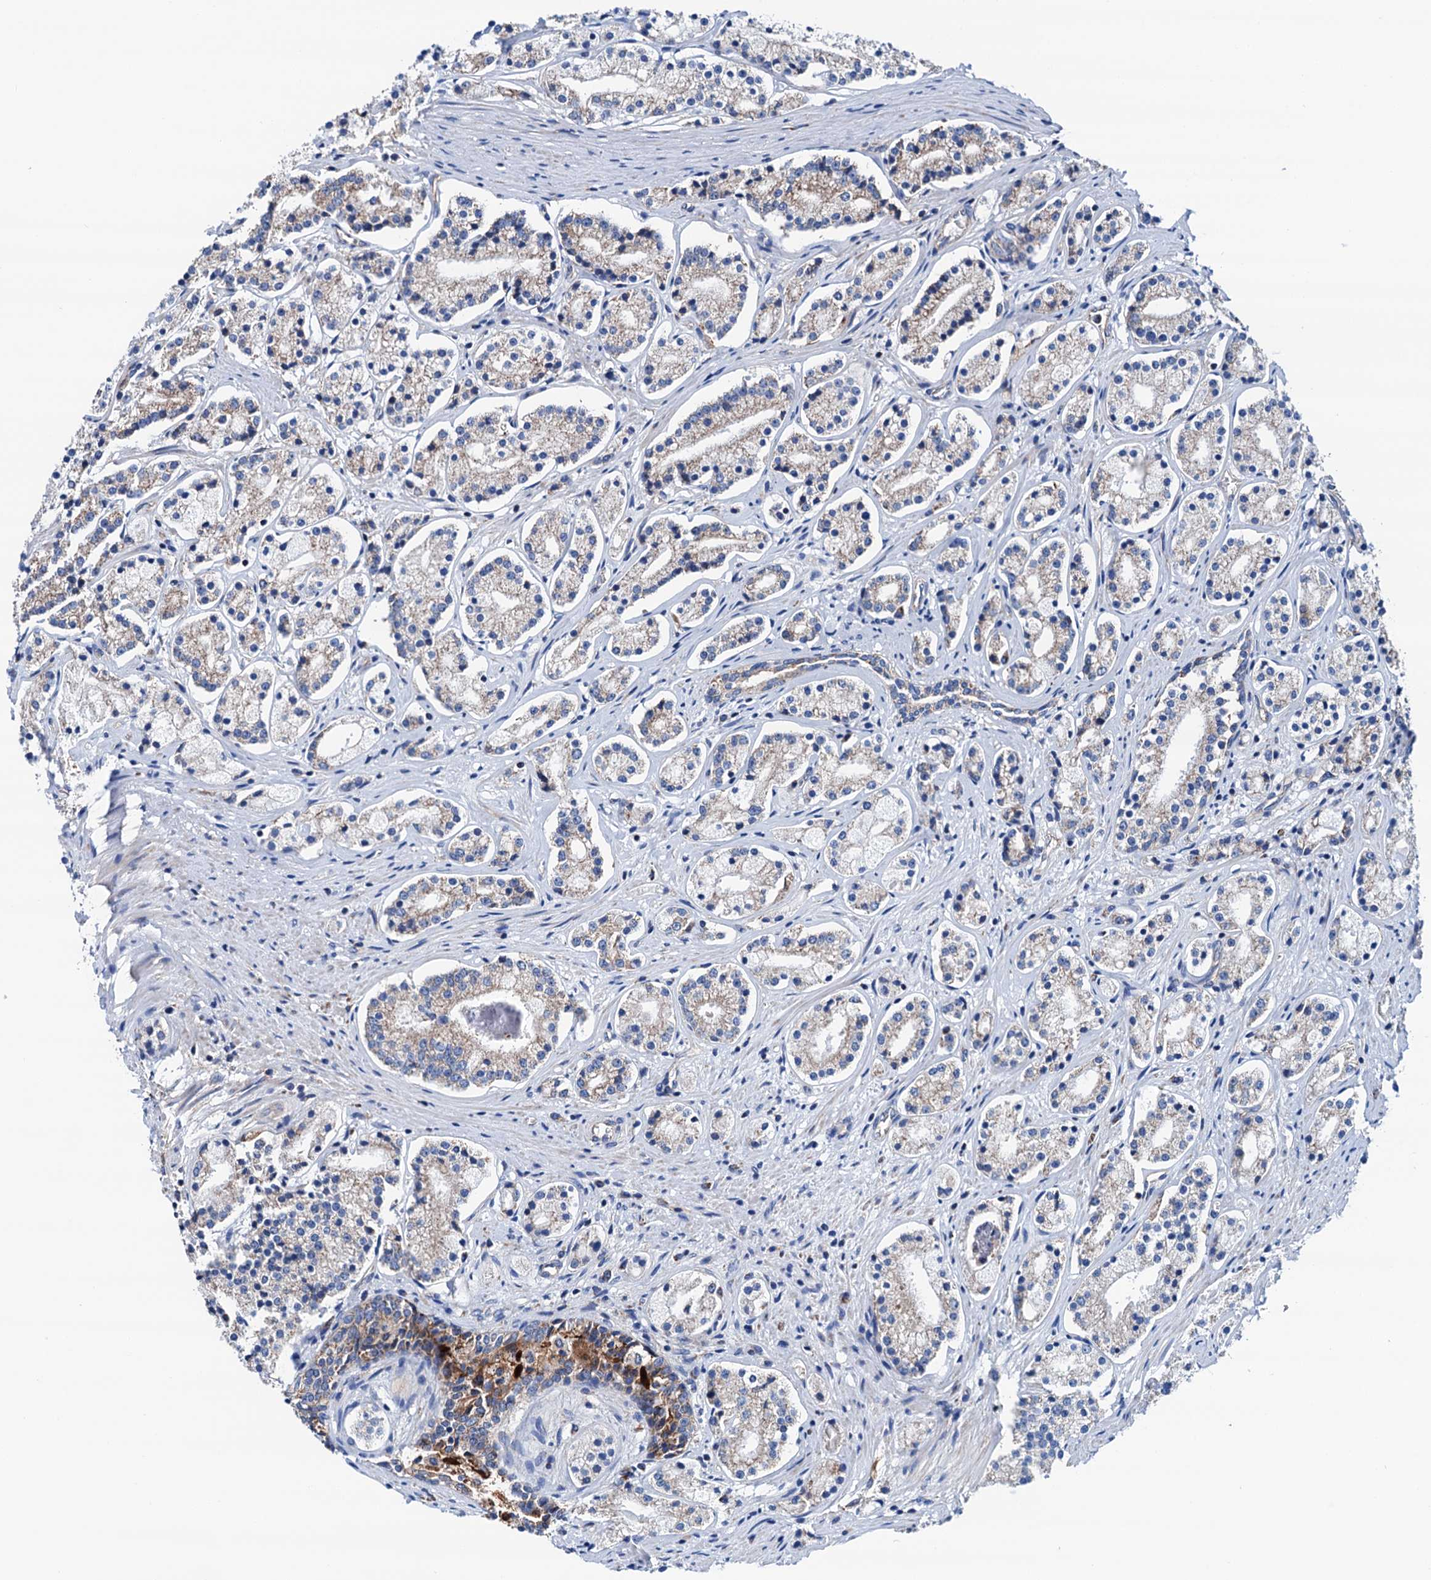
{"staining": {"intensity": "weak", "quantity": "25%-75%", "location": "cytoplasmic/membranous"}, "tissue": "prostate cancer", "cell_type": "Tumor cells", "image_type": "cancer", "snomed": [{"axis": "morphology", "description": "Adenocarcinoma, High grade"}, {"axis": "topography", "description": "Prostate"}], "caption": "DAB immunohistochemical staining of human prostate cancer (high-grade adenocarcinoma) demonstrates weak cytoplasmic/membranous protein expression in about 25%-75% of tumor cells.", "gene": "RASSF9", "patient": {"sex": "male", "age": 69}}